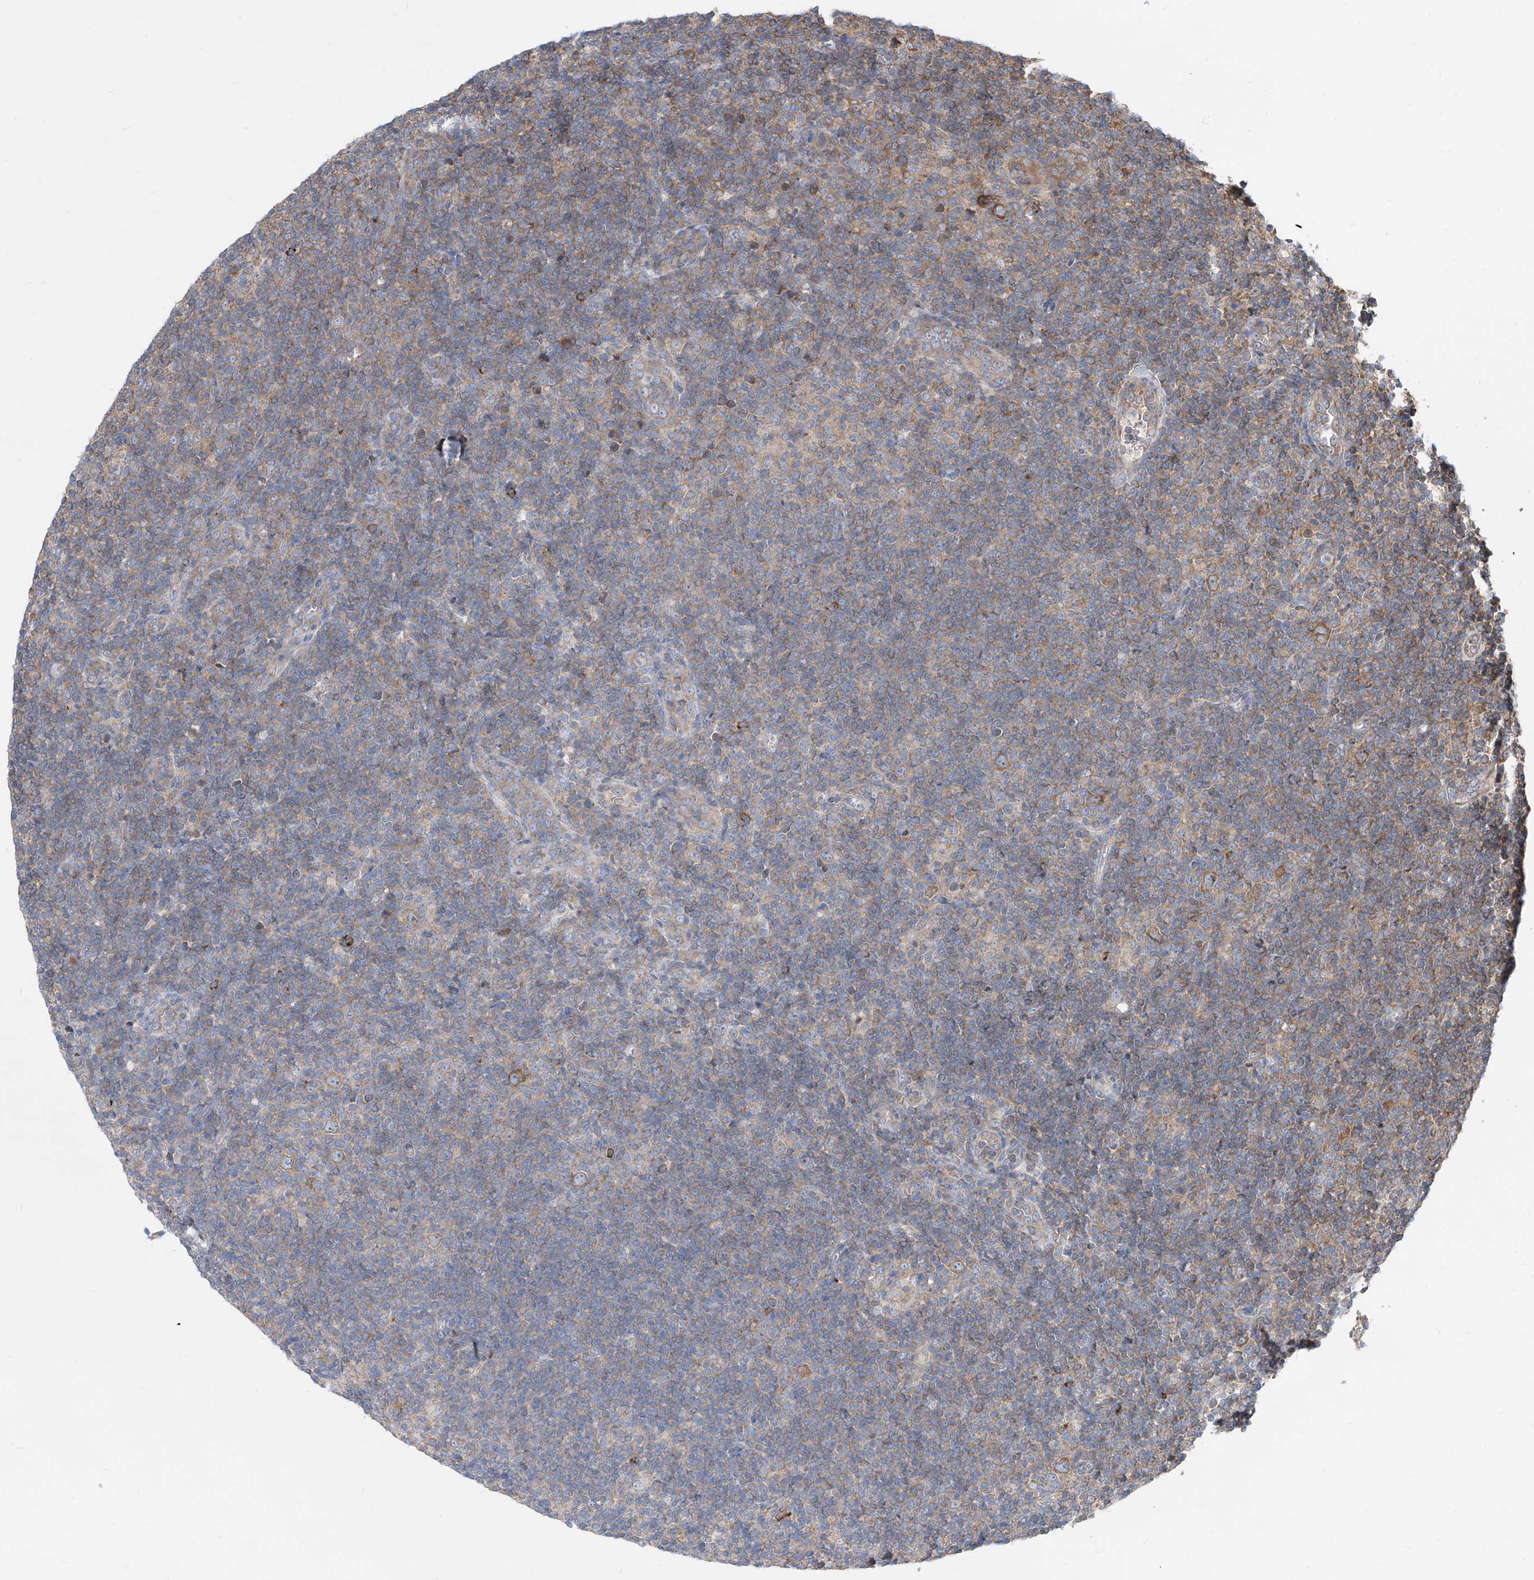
{"staining": {"intensity": "moderate", "quantity": ">75%", "location": "cytoplasmic/membranous"}, "tissue": "lymphoma", "cell_type": "Tumor cells", "image_type": "cancer", "snomed": [{"axis": "morphology", "description": "Hodgkin's disease, NOS"}, {"axis": "topography", "description": "Lymph node"}], "caption": "This histopathology image shows lymphoma stained with immunohistochemistry to label a protein in brown. The cytoplasmic/membranous of tumor cells show moderate positivity for the protein. Nuclei are counter-stained blue.", "gene": "FAM83B", "patient": {"sex": "female", "age": 57}}